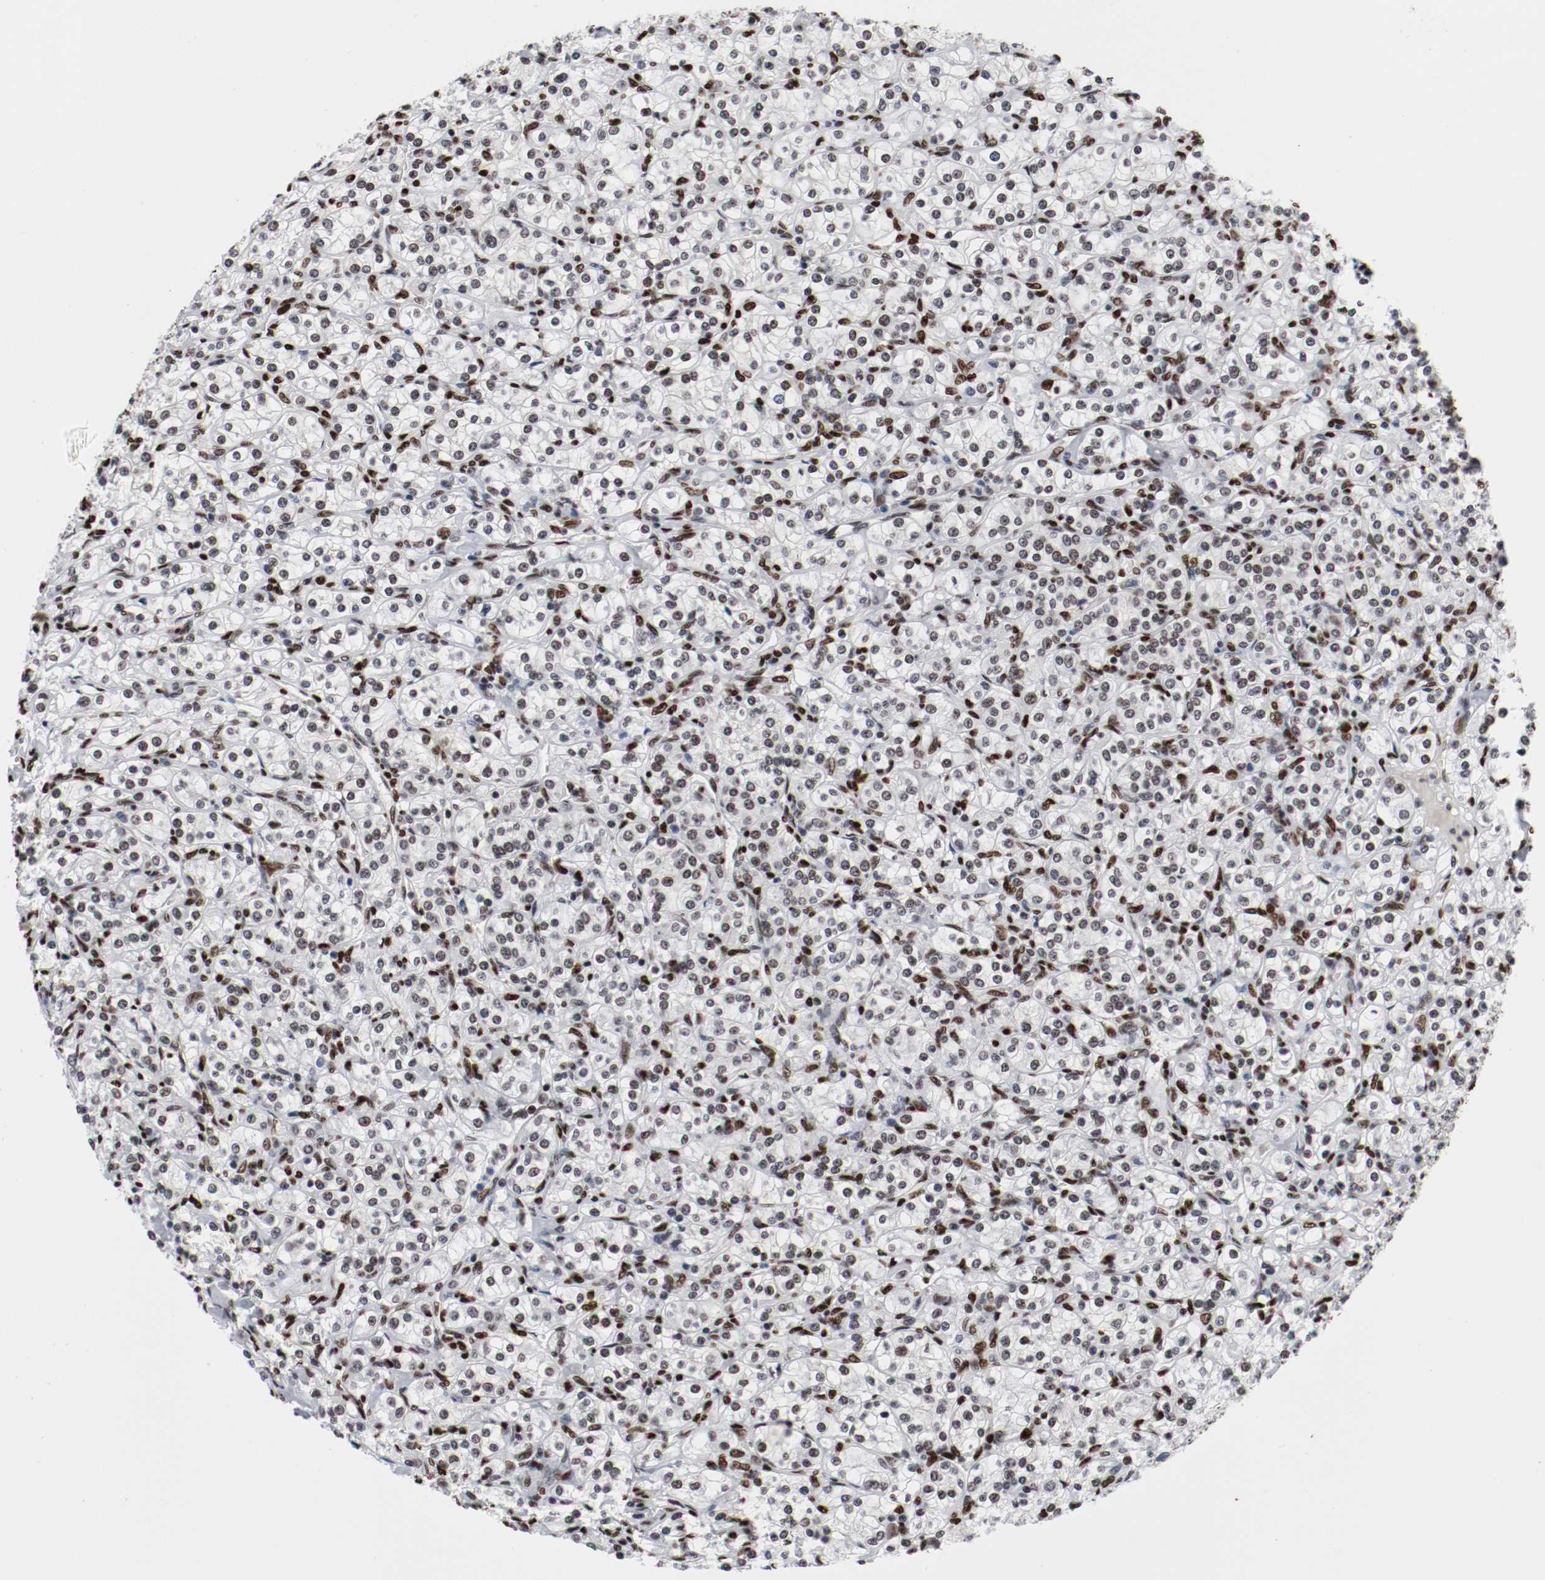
{"staining": {"intensity": "moderate", "quantity": "25%-75%", "location": "nuclear"}, "tissue": "renal cancer", "cell_type": "Tumor cells", "image_type": "cancer", "snomed": [{"axis": "morphology", "description": "Adenocarcinoma, NOS"}, {"axis": "topography", "description": "Kidney"}], "caption": "High-magnification brightfield microscopy of renal cancer (adenocarcinoma) stained with DAB (3,3'-diaminobenzidine) (brown) and counterstained with hematoxylin (blue). tumor cells exhibit moderate nuclear expression is appreciated in approximately25%-75% of cells.", "gene": "MEF2D", "patient": {"sex": "male", "age": 77}}